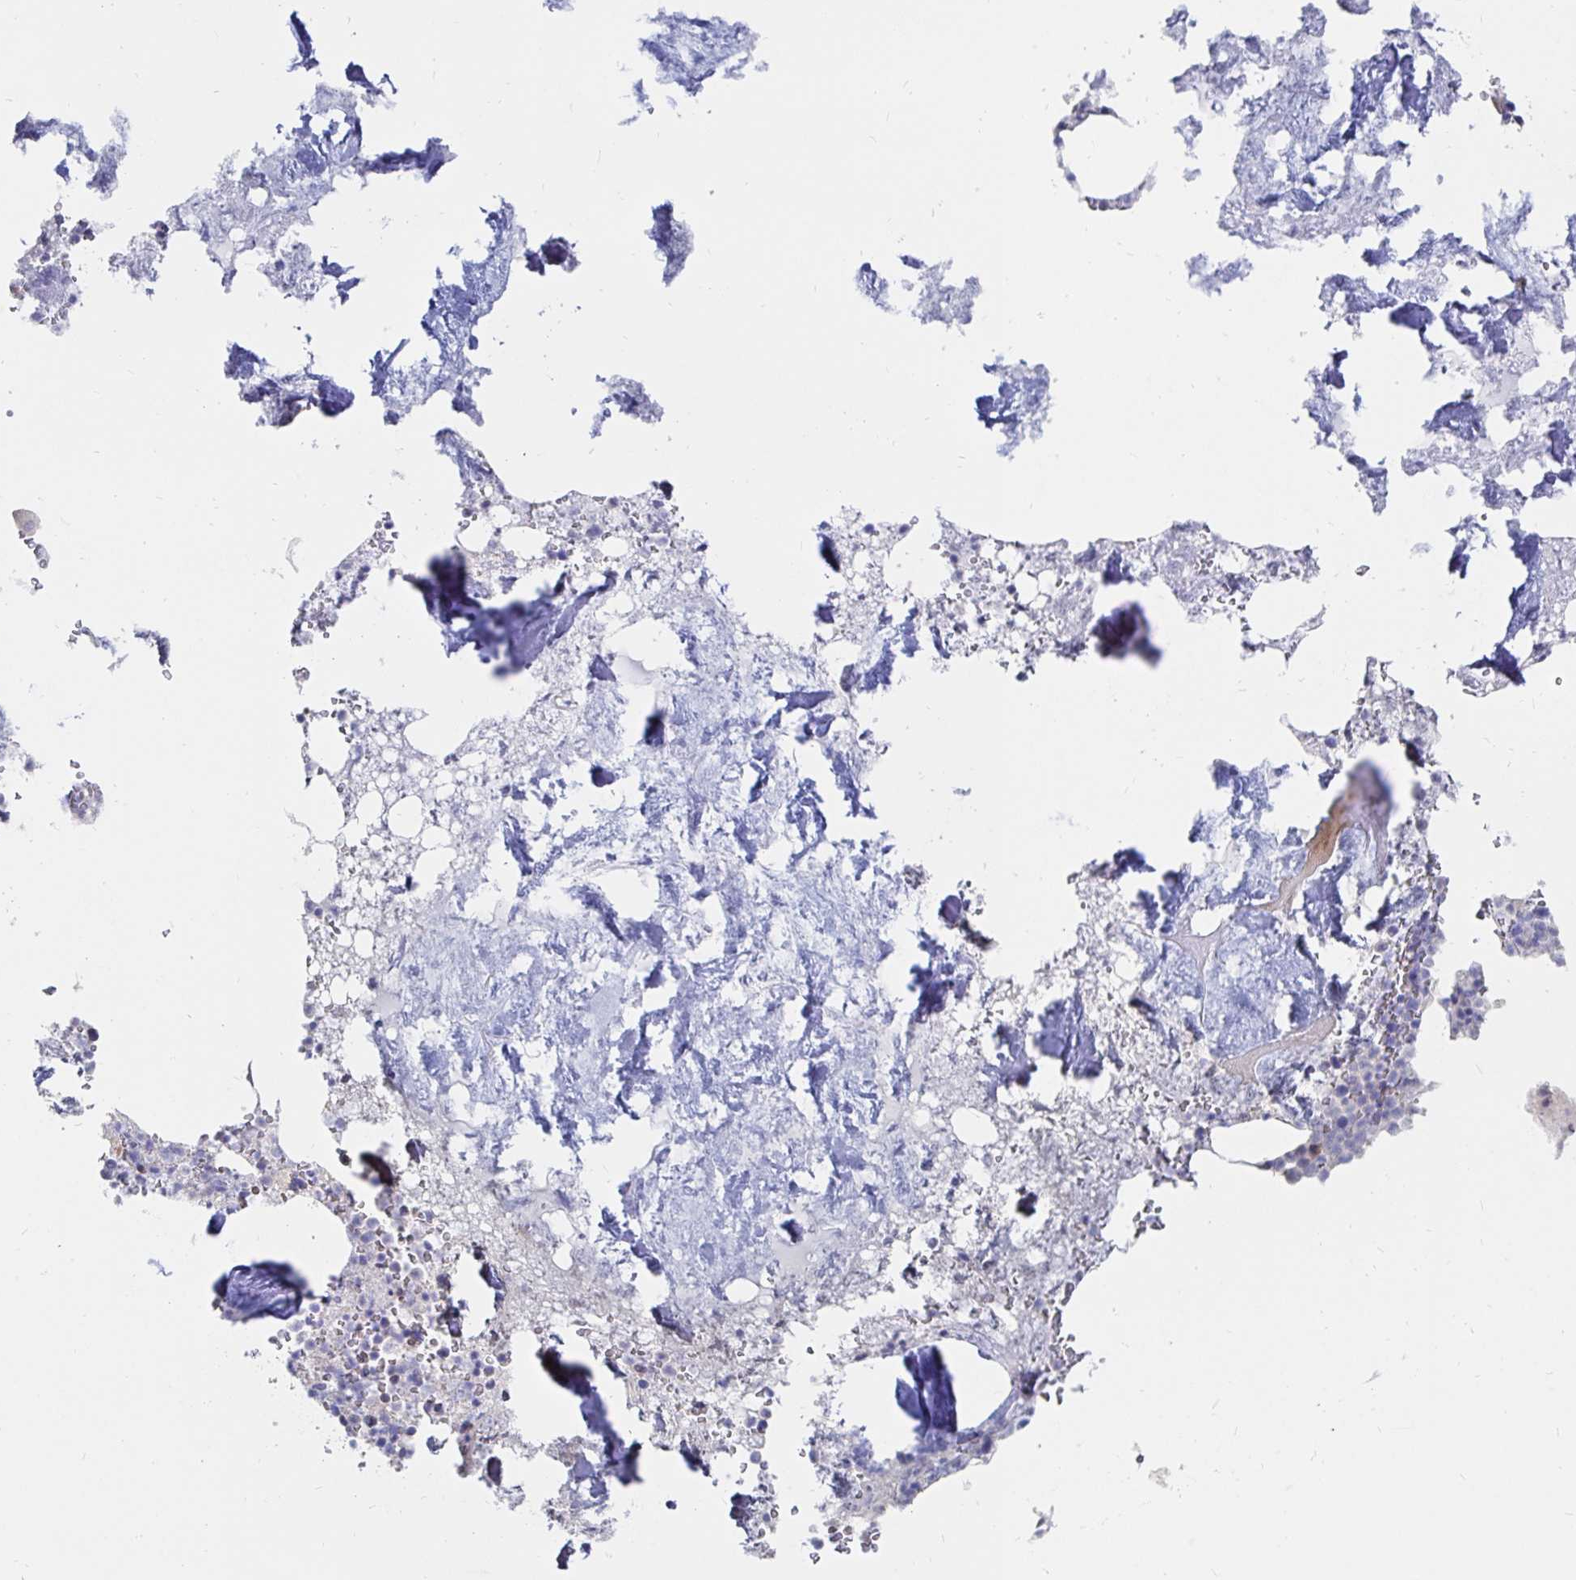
{"staining": {"intensity": "negative", "quantity": "none", "location": "none"}, "tissue": "bone marrow", "cell_type": "Hematopoietic cells", "image_type": "normal", "snomed": [{"axis": "morphology", "description": "Normal tissue, NOS"}, {"axis": "topography", "description": "Bone marrow"}], "caption": "An image of bone marrow stained for a protein exhibits no brown staining in hematopoietic cells. (Immunohistochemistry (ihc), brightfield microscopy, high magnification).", "gene": "KCTD19", "patient": {"sex": "female", "age": 42}}